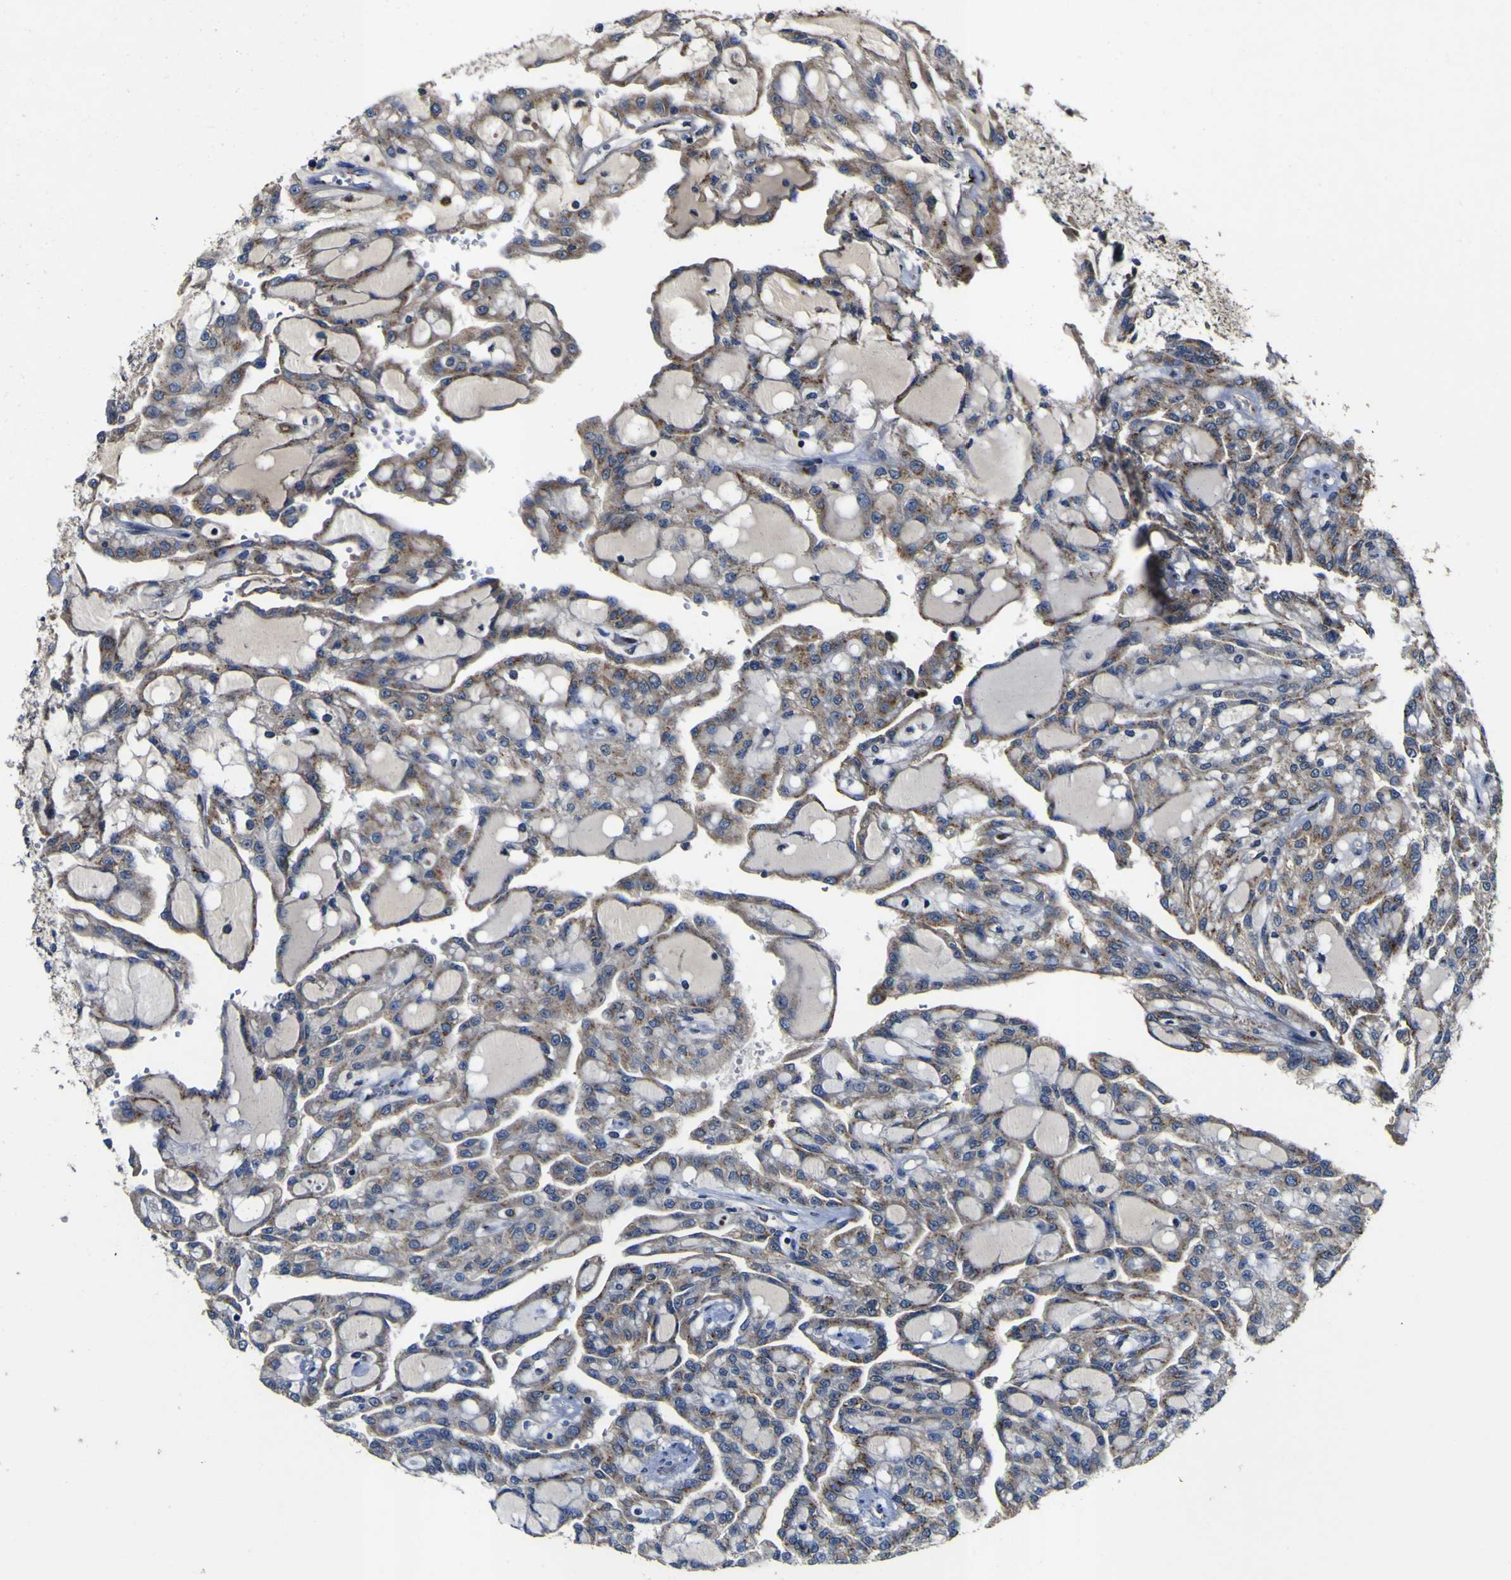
{"staining": {"intensity": "weak", "quantity": ">75%", "location": "cytoplasmic/membranous"}, "tissue": "renal cancer", "cell_type": "Tumor cells", "image_type": "cancer", "snomed": [{"axis": "morphology", "description": "Adenocarcinoma, NOS"}, {"axis": "topography", "description": "Kidney"}], "caption": "Protein staining by immunohistochemistry shows weak cytoplasmic/membranous expression in approximately >75% of tumor cells in adenocarcinoma (renal).", "gene": "COA1", "patient": {"sex": "male", "age": 63}}